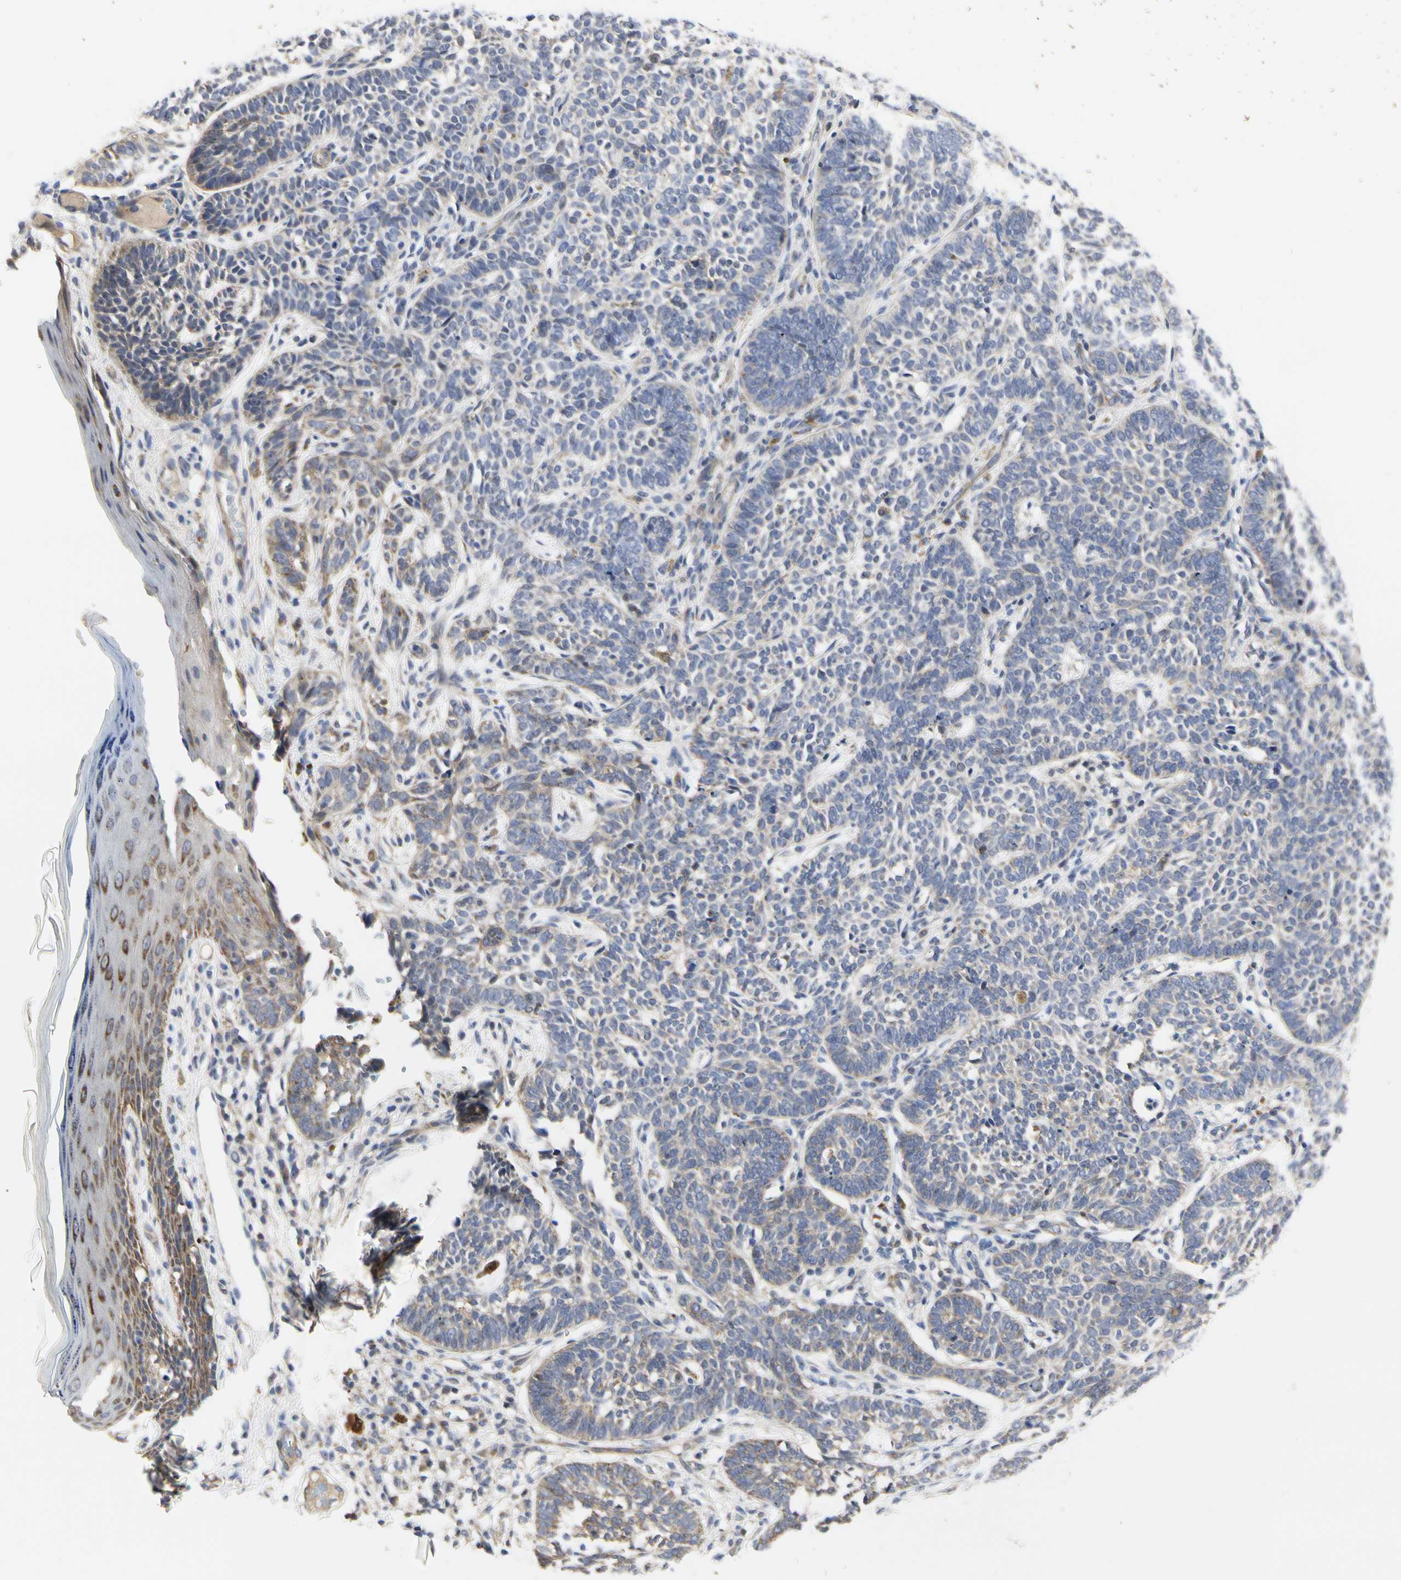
{"staining": {"intensity": "weak", "quantity": "25%-75%", "location": "cytoplasmic/membranous"}, "tissue": "skin cancer", "cell_type": "Tumor cells", "image_type": "cancer", "snomed": [{"axis": "morphology", "description": "Normal tissue, NOS"}, {"axis": "morphology", "description": "Basal cell carcinoma"}, {"axis": "topography", "description": "Skin"}], "caption": "A photomicrograph showing weak cytoplasmic/membranous staining in about 25%-75% of tumor cells in basal cell carcinoma (skin), as visualized by brown immunohistochemical staining.", "gene": "SHANK2", "patient": {"sex": "male", "age": 87}}